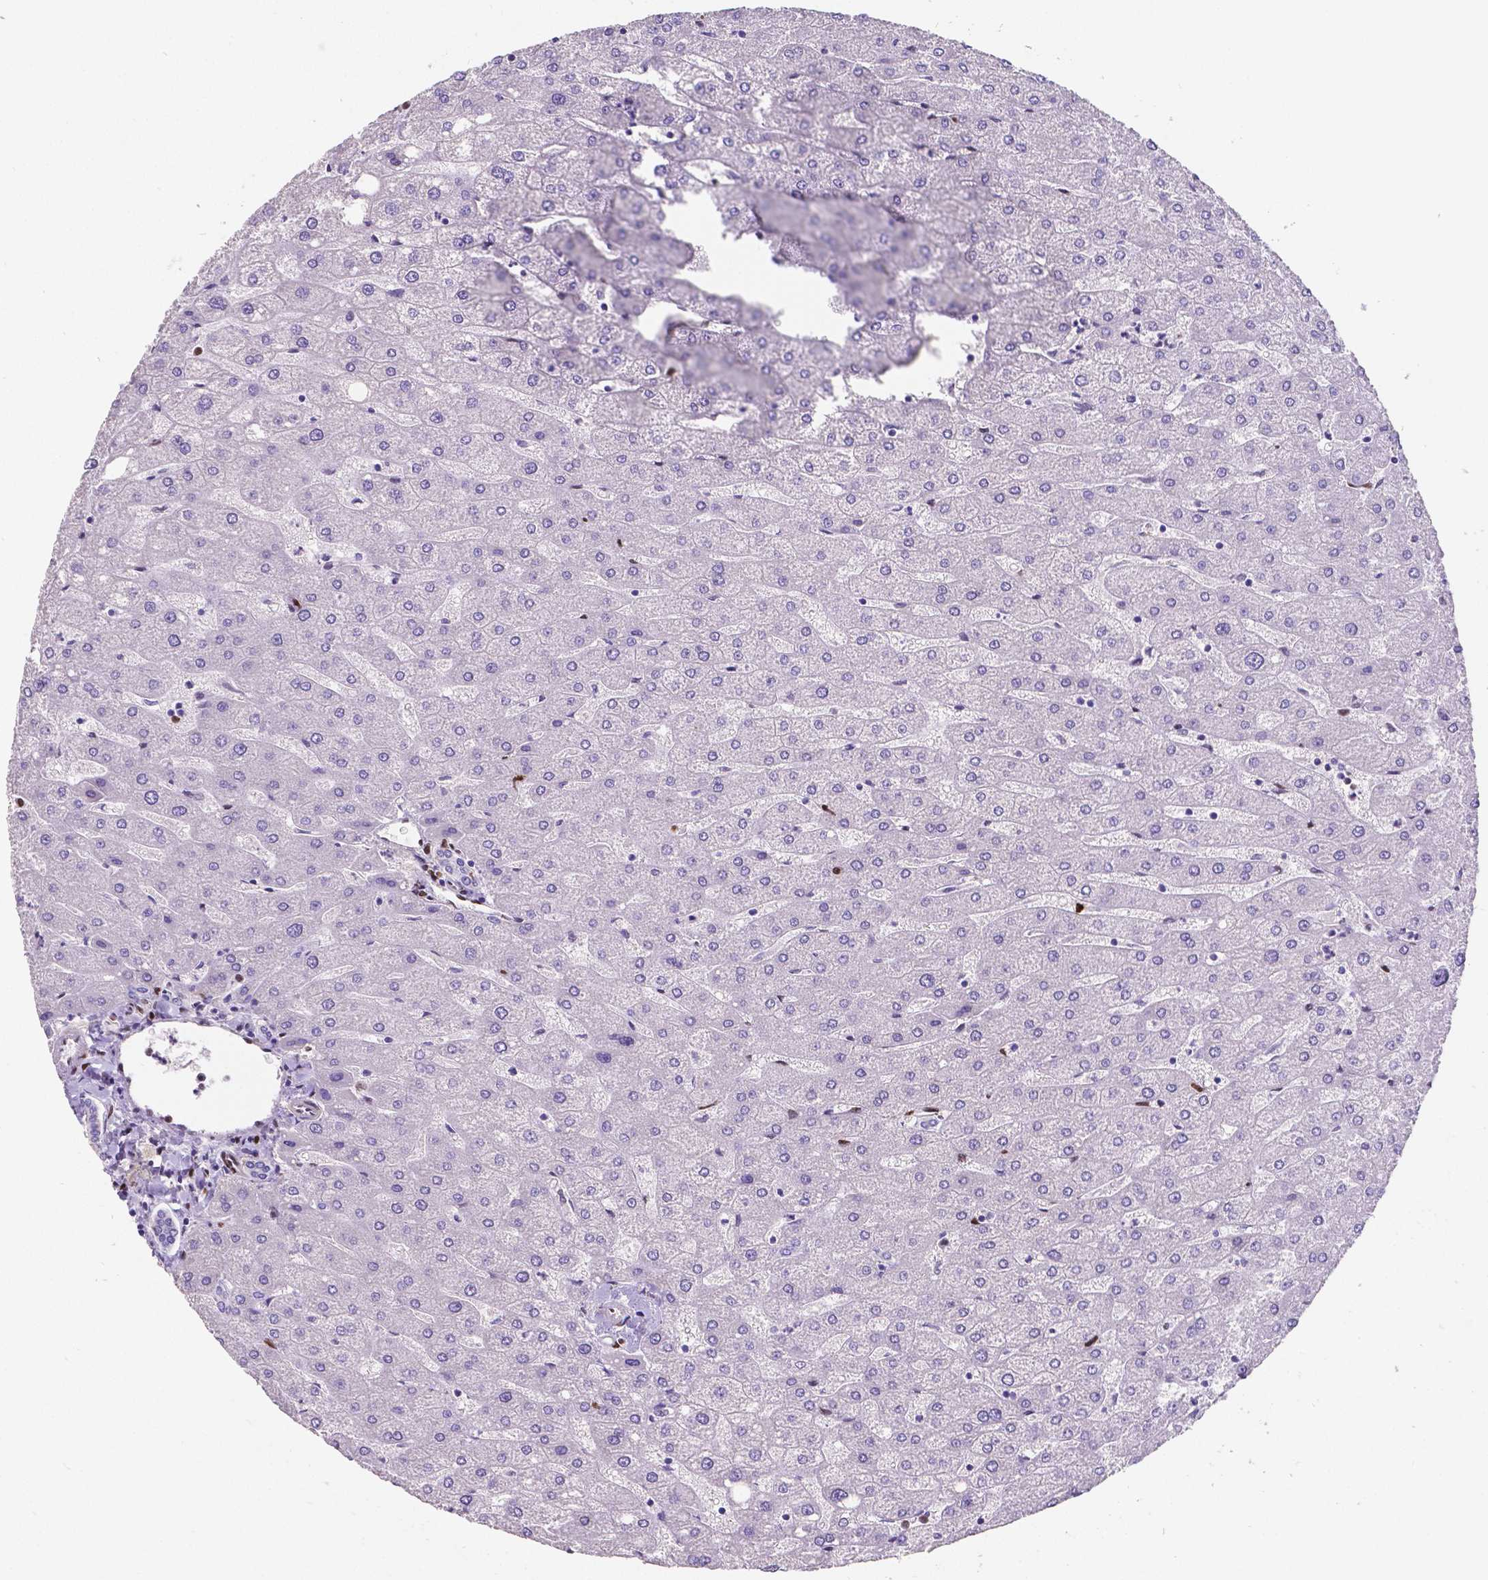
{"staining": {"intensity": "negative", "quantity": "none", "location": "none"}, "tissue": "liver", "cell_type": "Cholangiocytes", "image_type": "normal", "snomed": [{"axis": "morphology", "description": "Normal tissue, NOS"}, {"axis": "topography", "description": "Liver"}], "caption": "IHC micrograph of benign liver stained for a protein (brown), which reveals no positivity in cholangiocytes.", "gene": "MEF2C", "patient": {"sex": "male", "age": 67}}